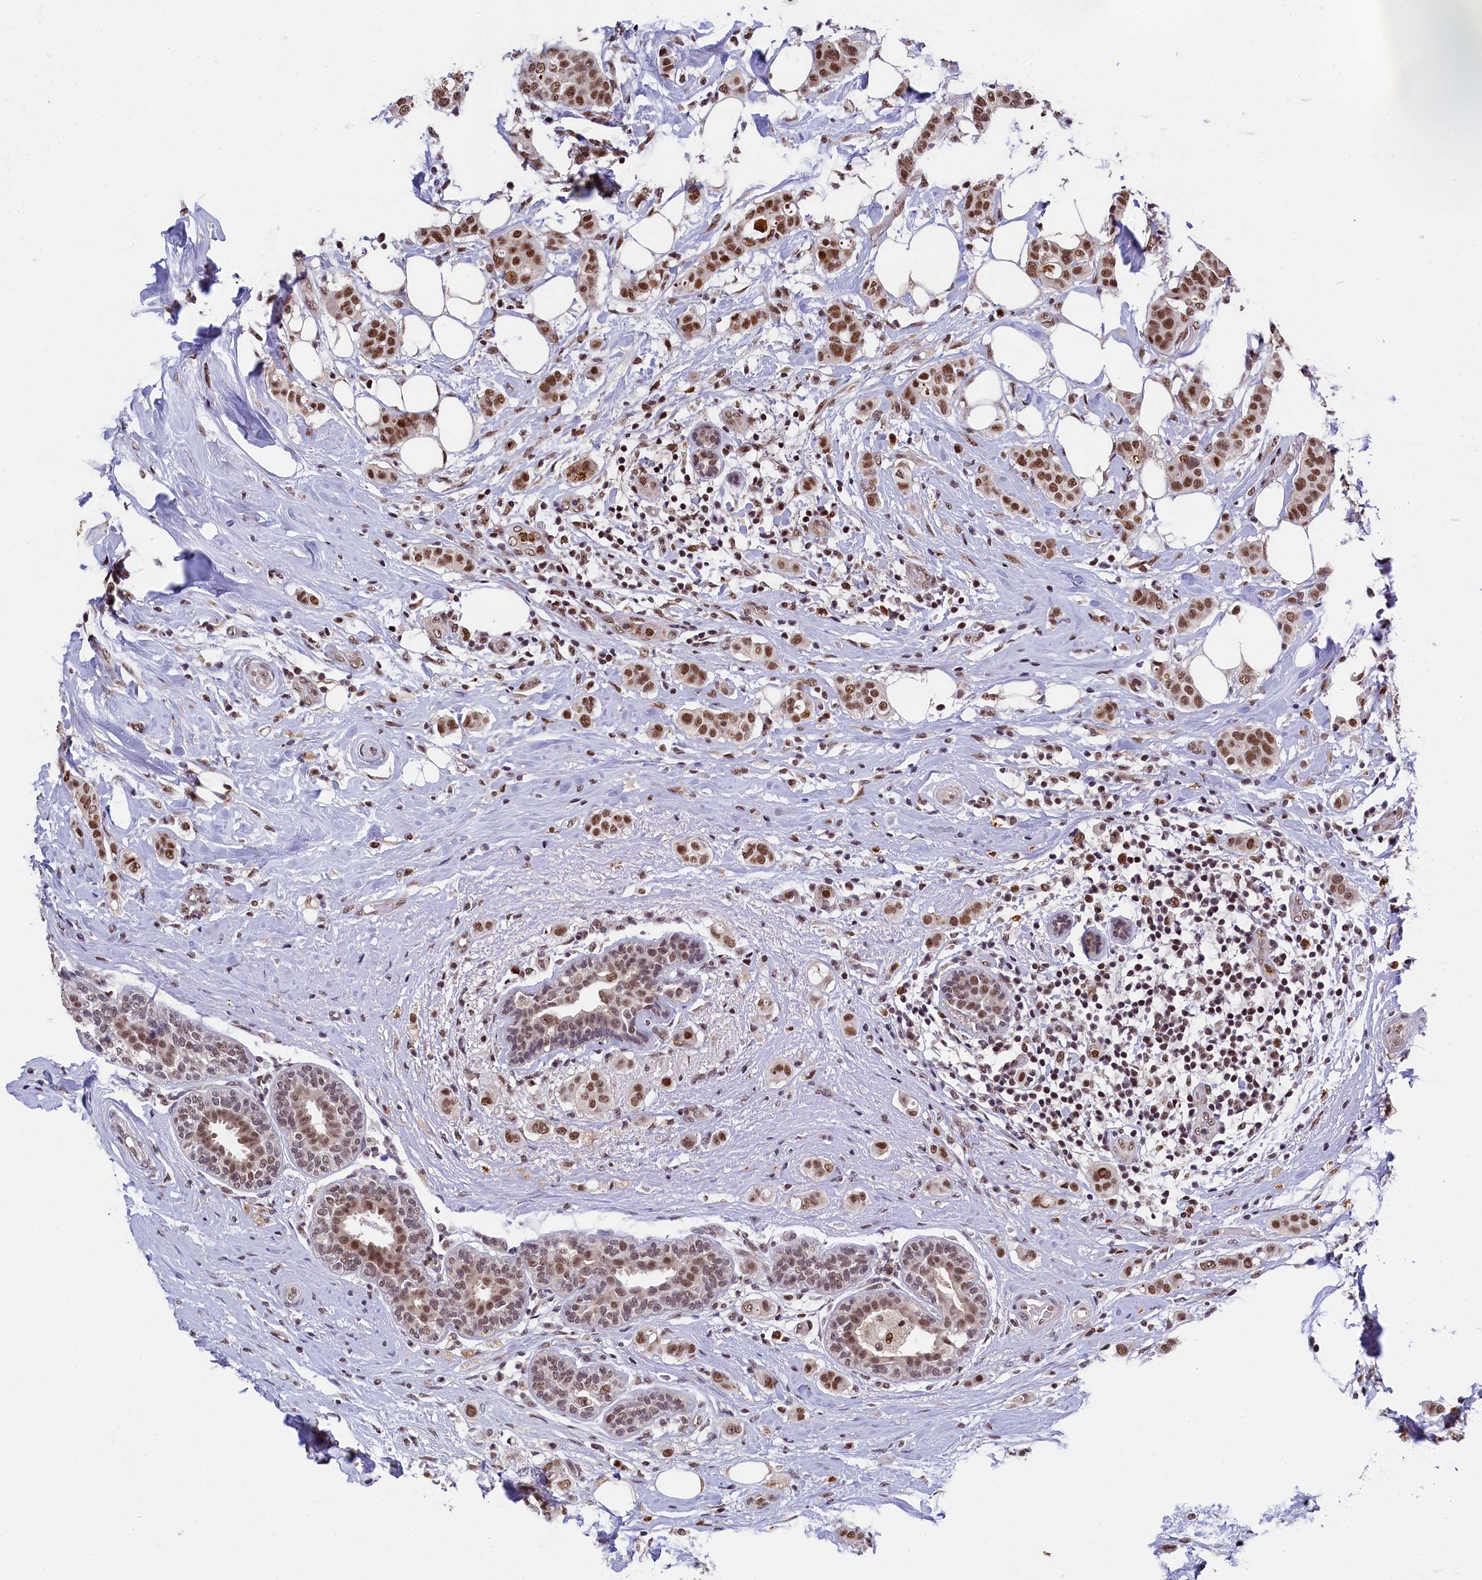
{"staining": {"intensity": "strong", "quantity": ">75%", "location": "nuclear"}, "tissue": "breast cancer", "cell_type": "Tumor cells", "image_type": "cancer", "snomed": [{"axis": "morphology", "description": "Lobular carcinoma"}, {"axis": "topography", "description": "Breast"}], "caption": "IHC (DAB) staining of lobular carcinoma (breast) reveals strong nuclear protein staining in about >75% of tumor cells. Nuclei are stained in blue.", "gene": "ADIG", "patient": {"sex": "female", "age": 51}}